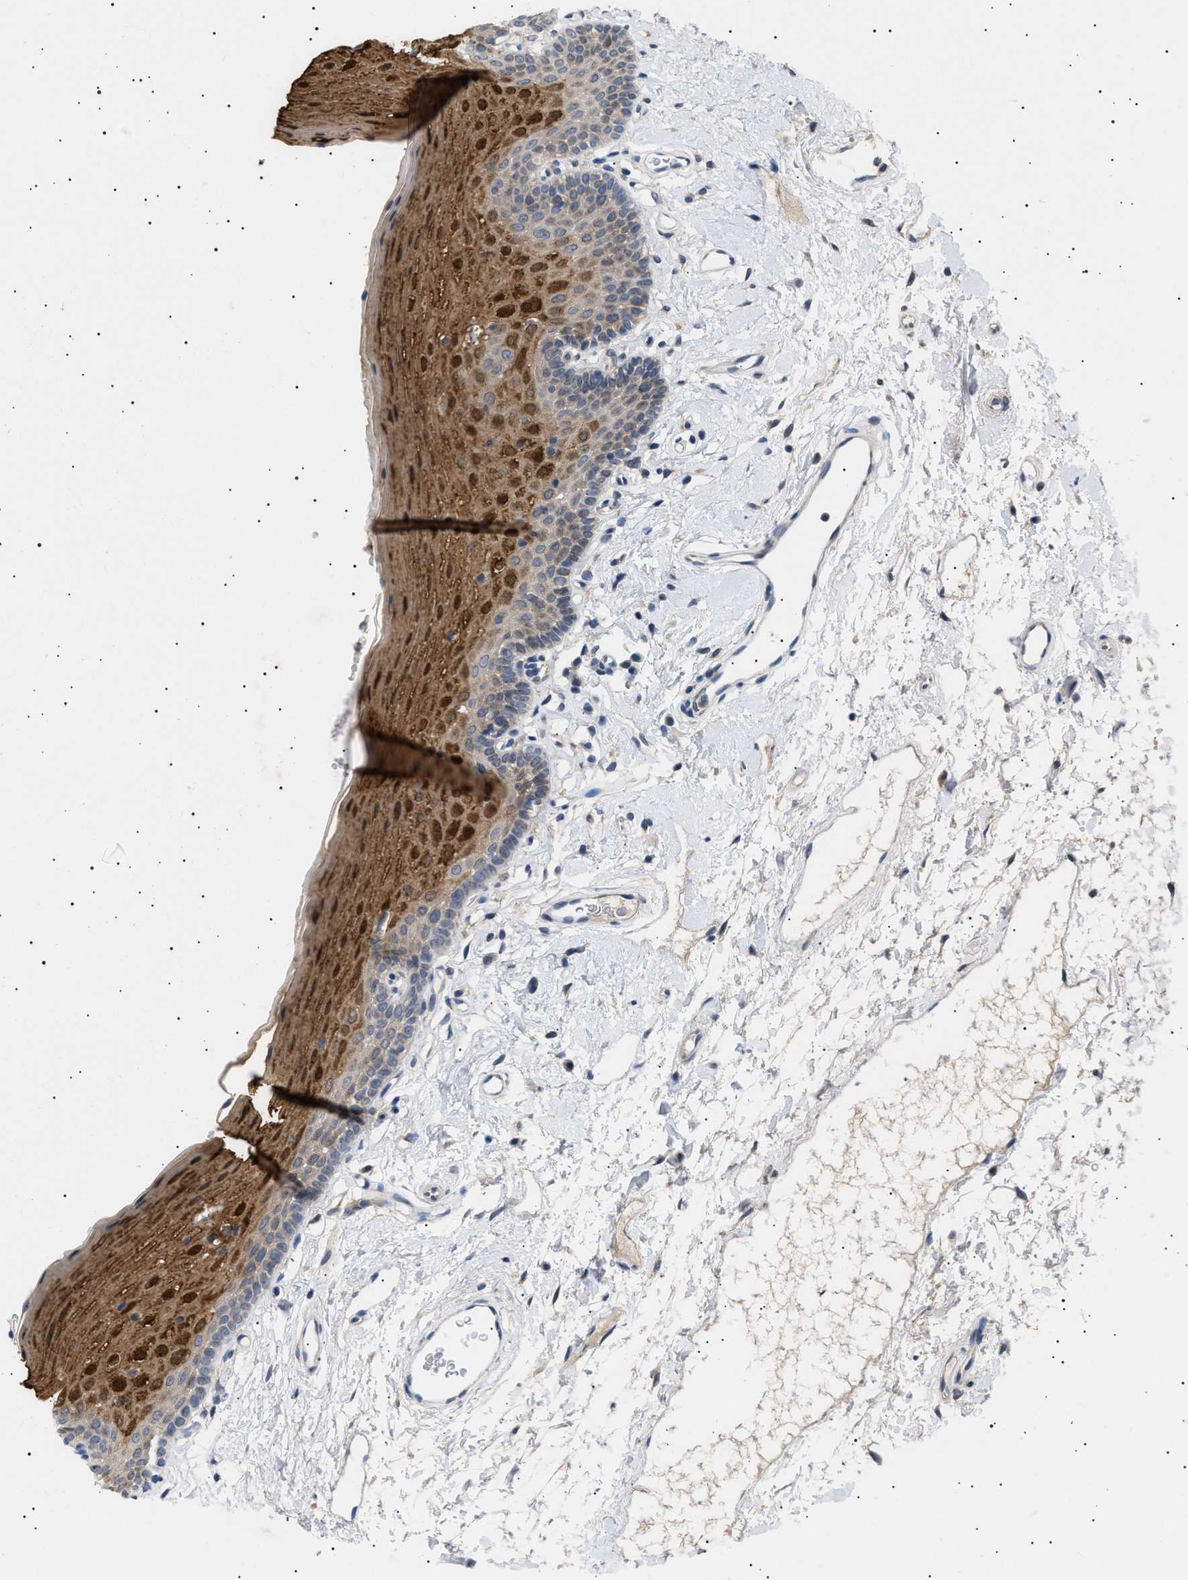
{"staining": {"intensity": "strong", "quantity": "<25%", "location": "cytoplasmic/membranous,nuclear"}, "tissue": "oral mucosa", "cell_type": "Squamous epithelial cells", "image_type": "normal", "snomed": [{"axis": "morphology", "description": "Normal tissue, NOS"}, {"axis": "topography", "description": "Oral tissue"}], "caption": "A brown stain highlights strong cytoplasmic/membranous,nuclear expression of a protein in squamous epithelial cells of normal human oral mucosa. The protein is stained brown, and the nuclei are stained in blue (DAB IHC with brightfield microscopy, high magnification).", "gene": "NUP93", "patient": {"sex": "male", "age": 66}}